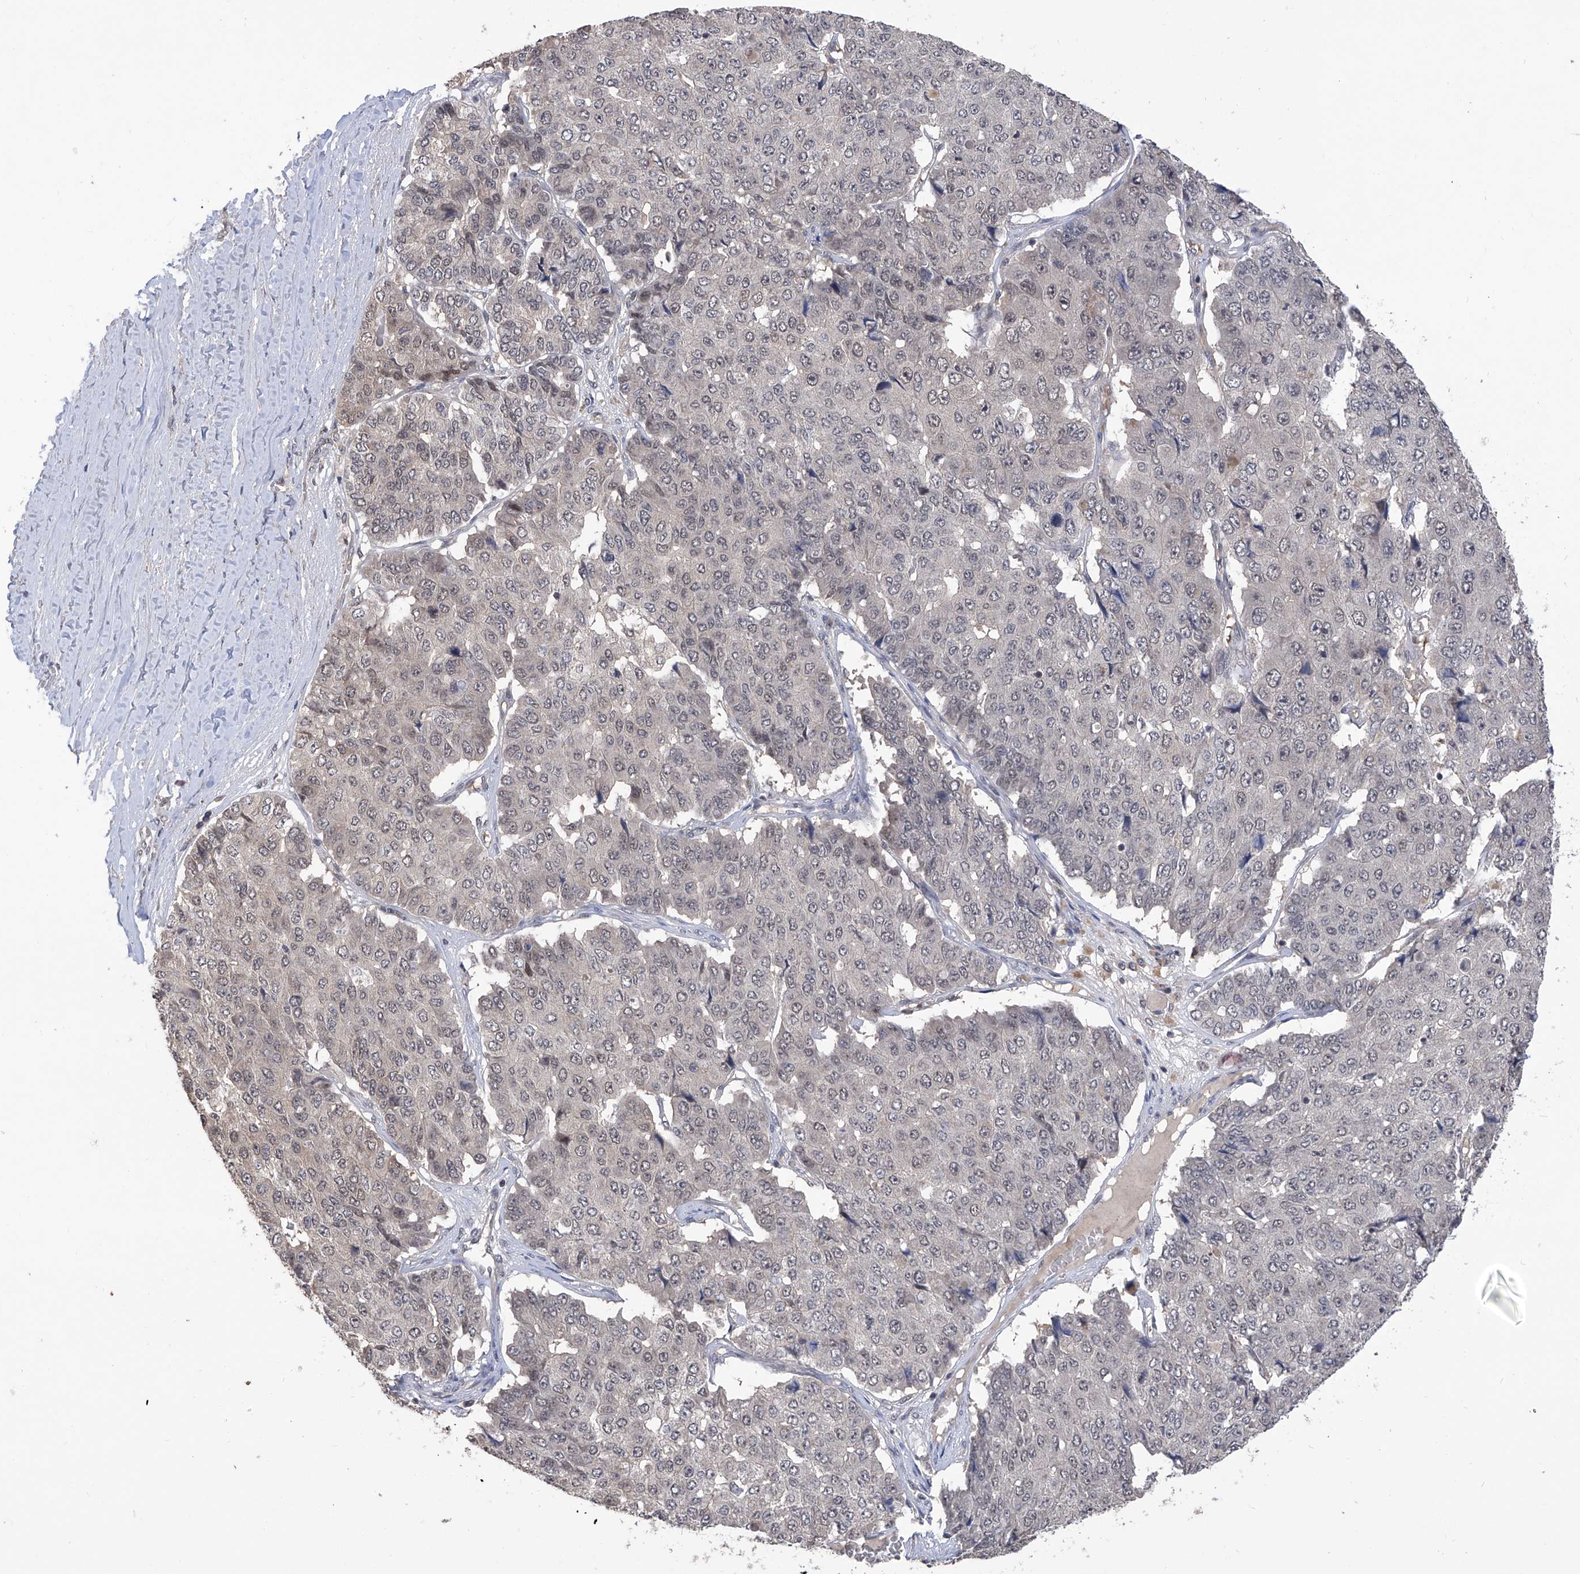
{"staining": {"intensity": "weak", "quantity": "<25%", "location": "nuclear"}, "tissue": "pancreatic cancer", "cell_type": "Tumor cells", "image_type": "cancer", "snomed": [{"axis": "morphology", "description": "Adenocarcinoma, NOS"}, {"axis": "topography", "description": "Pancreas"}], "caption": "This is an IHC image of adenocarcinoma (pancreatic). There is no positivity in tumor cells.", "gene": "LYSMD4", "patient": {"sex": "male", "age": 50}}